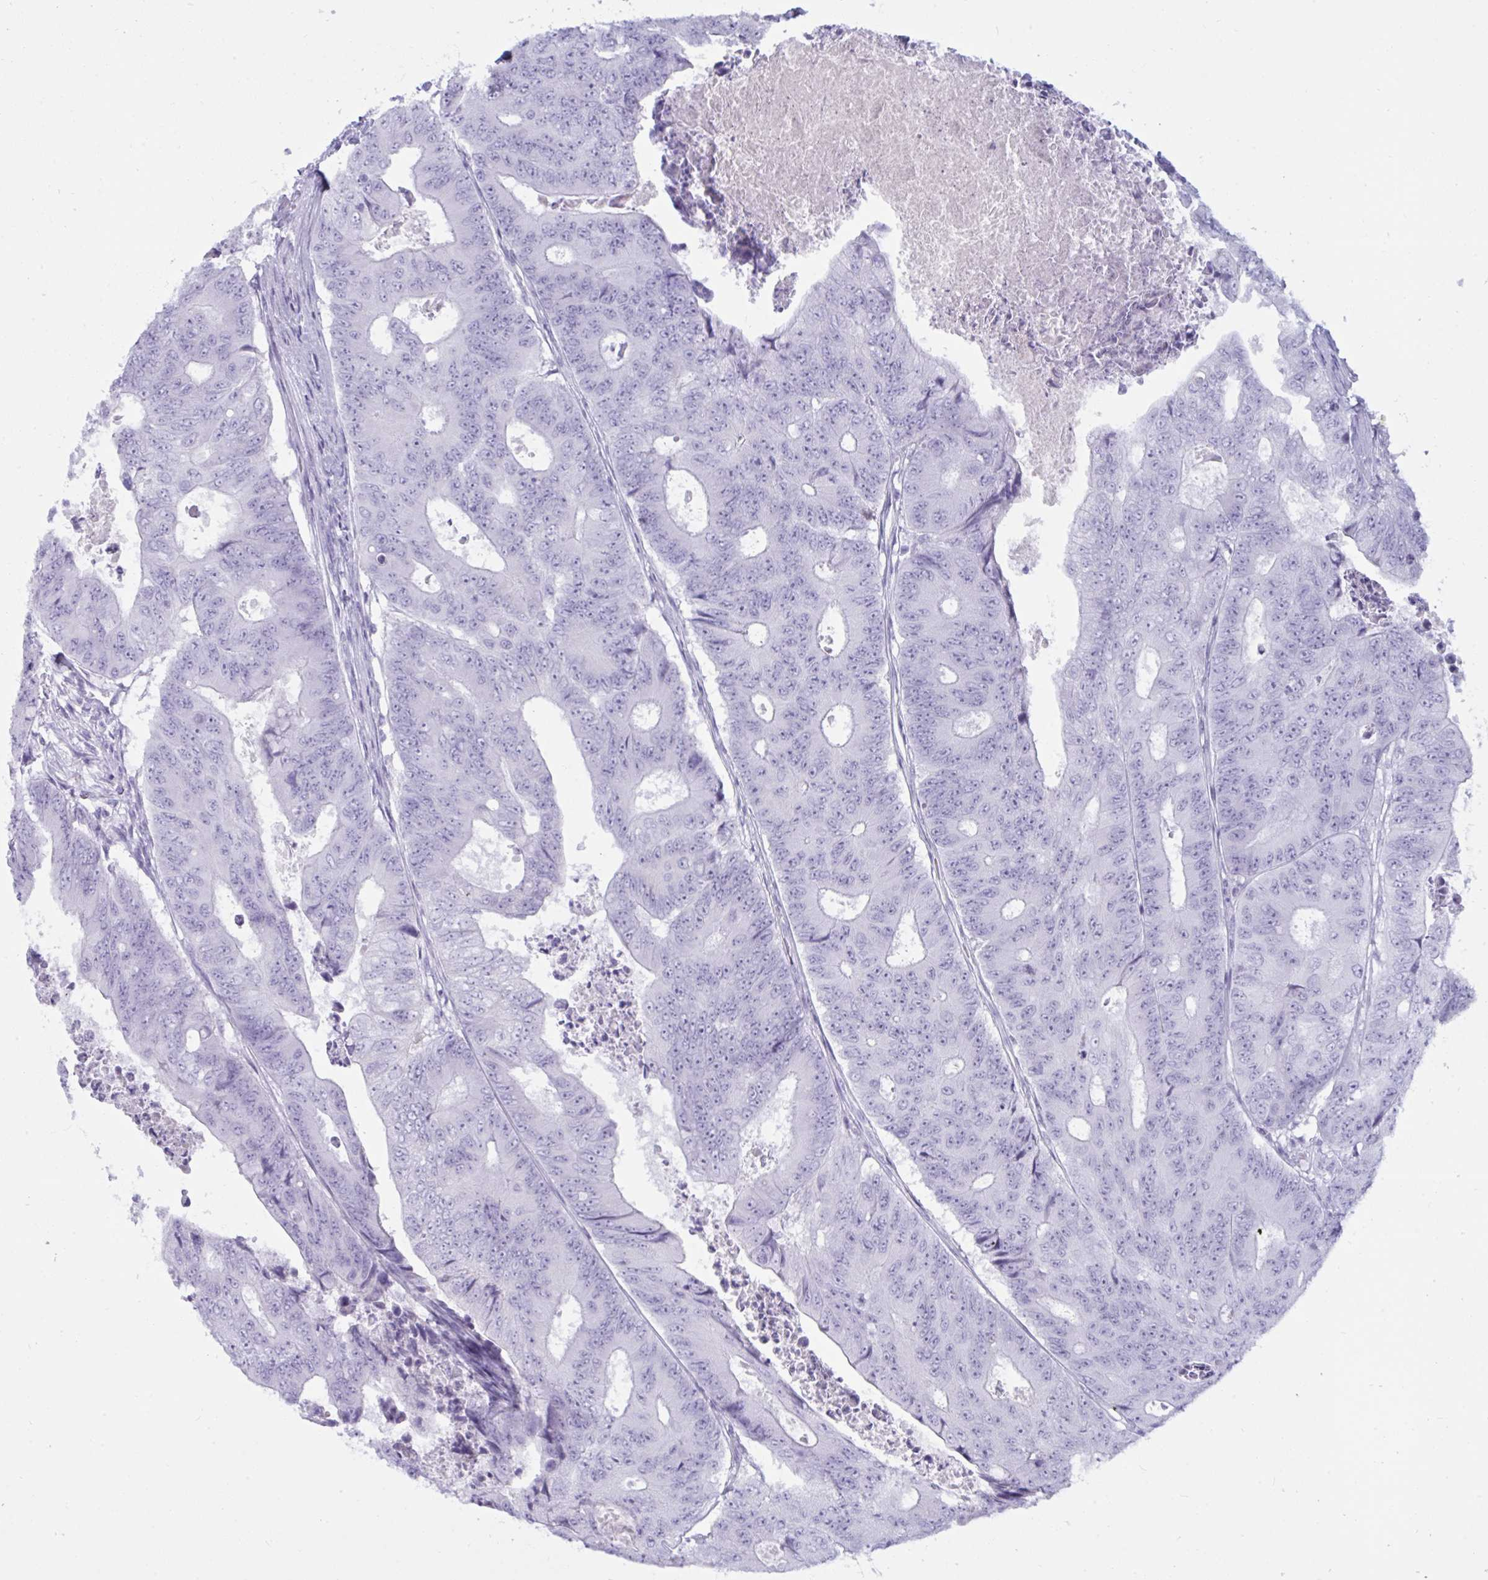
{"staining": {"intensity": "negative", "quantity": "none", "location": "none"}, "tissue": "colorectal cancer", "cell_type": "Tumor cells", "image_type": "cancer", "snomed": [{"axis": "morphology", "description": "Adenocarcinoma, NOS"}, {"axis": "topography", "description": "Colon"}], "caption": "There is no significant positivity in tumor cells of colorectal cancer.", "gene": "BBS10", "patient": {"sex": "female", "age": 48}}